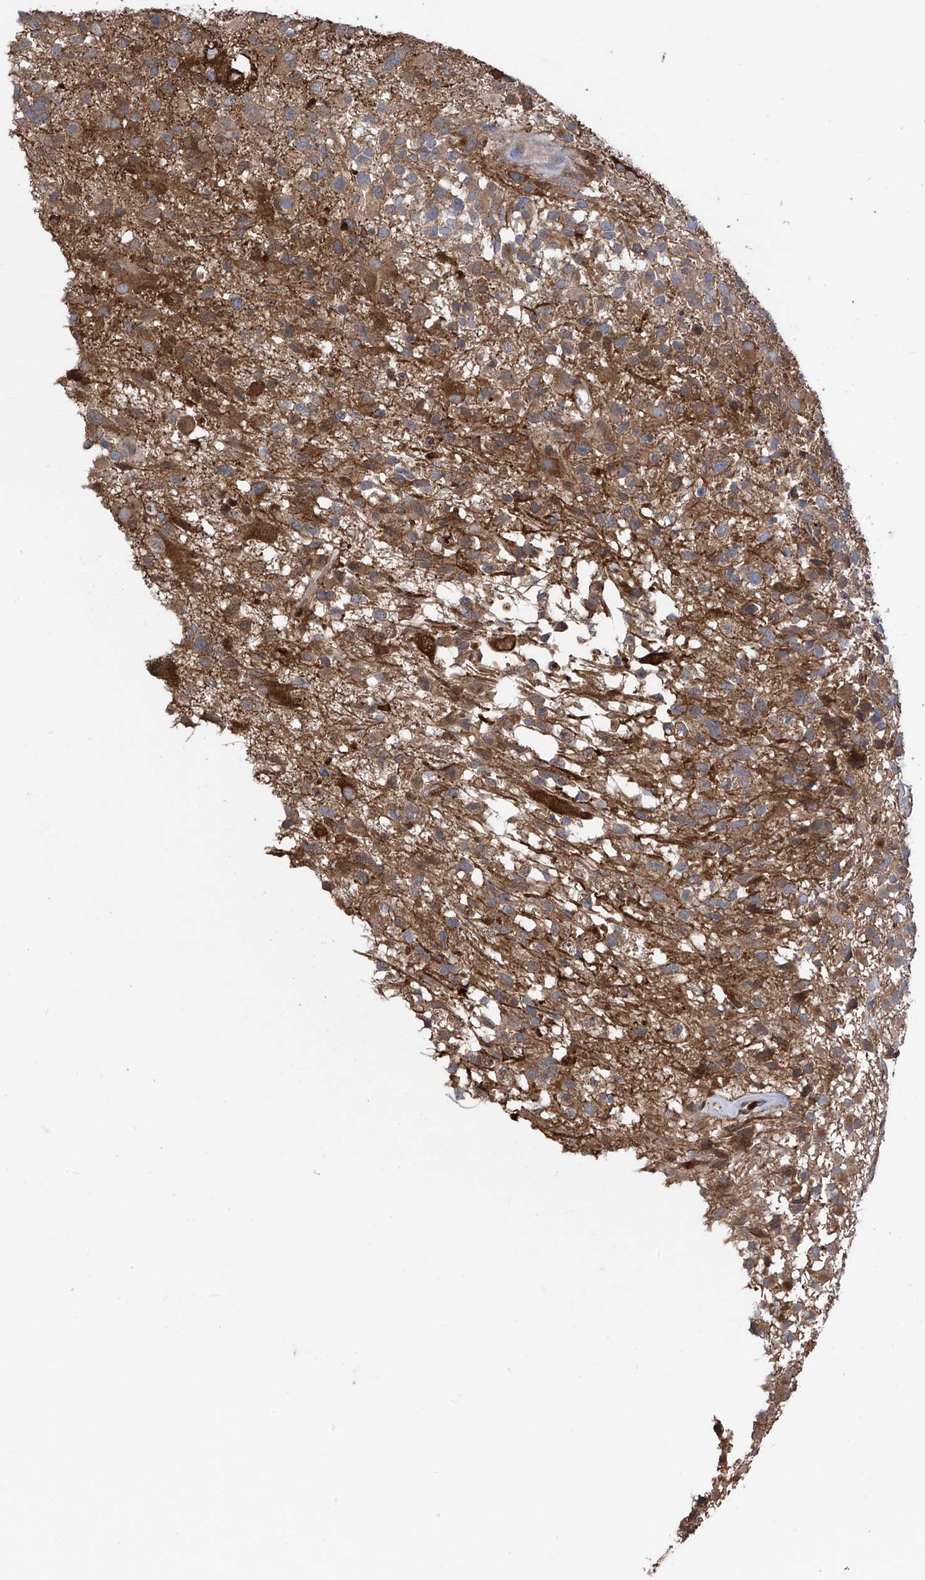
{"staining": {"intensity": "moderate", "quantity": ">75%", "location": "cytoplasmic/membranous"}, "tissue": "glioma", "cell_type": "Tumor cells", "image_type": "cancer", "snomed": [{"axis": "morphology", "description": "Glioma, malignant, High grade"}, {"axis": "morphology", "description": "Glioblastoma, NOS"}, {"axis": "topography", "description": "Brain"}], "caption": "IHC photomicrograph of malignant glioma (high-grade) stained for a protein (brown), which exhibits medium levels of moderate cytoplasmic/membranous staining in about >75% of tumor cells.", "gene": "CHPF", "patient": {"sex": "male", "age": 60}}